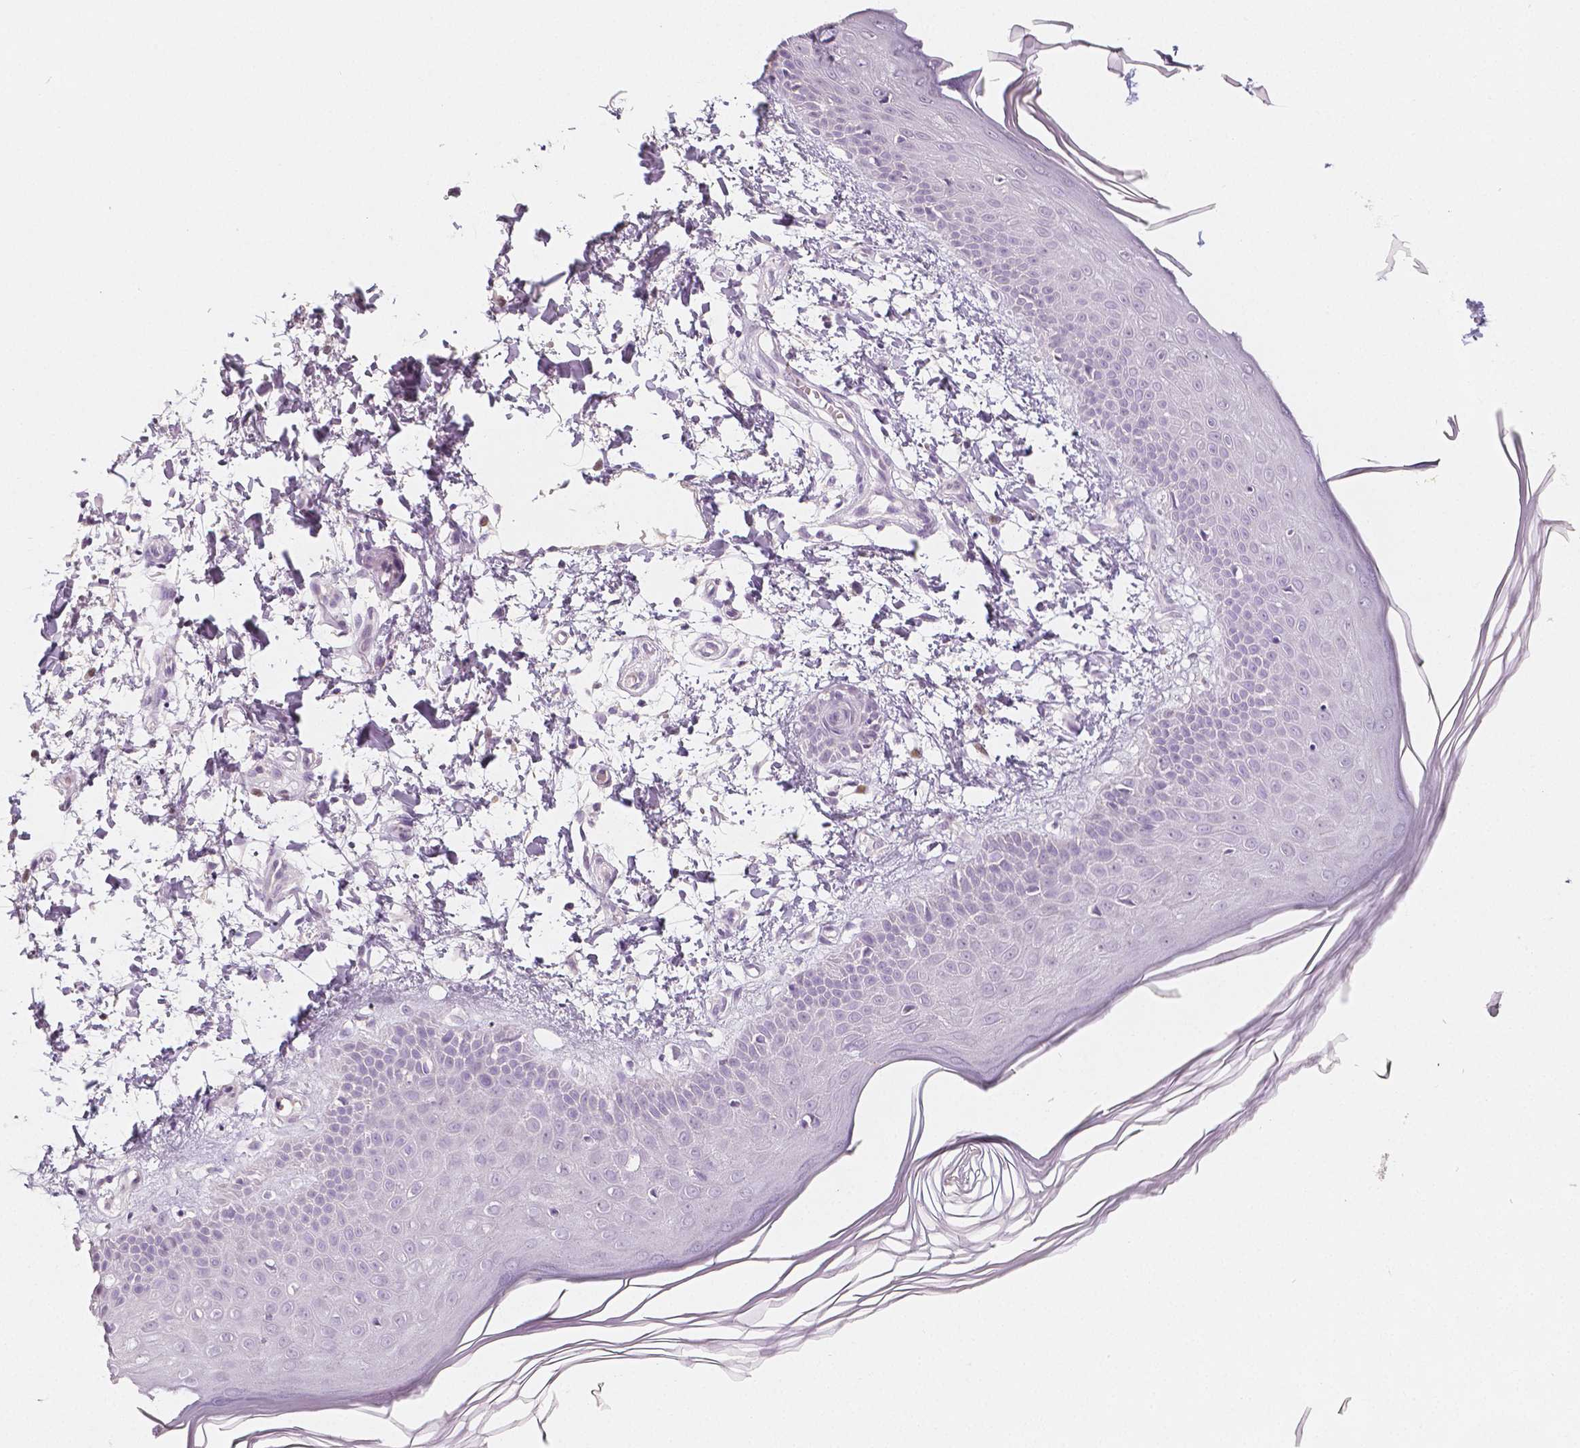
{"staining": {"intensity": "negative", "quantity": "none", "location": "none"}, "tissue": "skin", "cell_type": "Fibroblasts", "image_type": "normal", "snomed": [{"axis": "morphology", "description": "Normal tissue, NOS"}, {"axis": "topography", "description": "Skin"}], "caption": "DAB (3,3'-diaminobenzidine) immunohistochemical staining of normal human skin reveals no significant expression in fibroblasts.", "gene": "HNF1B", "patient": {"sex": "female", "age": 62}}